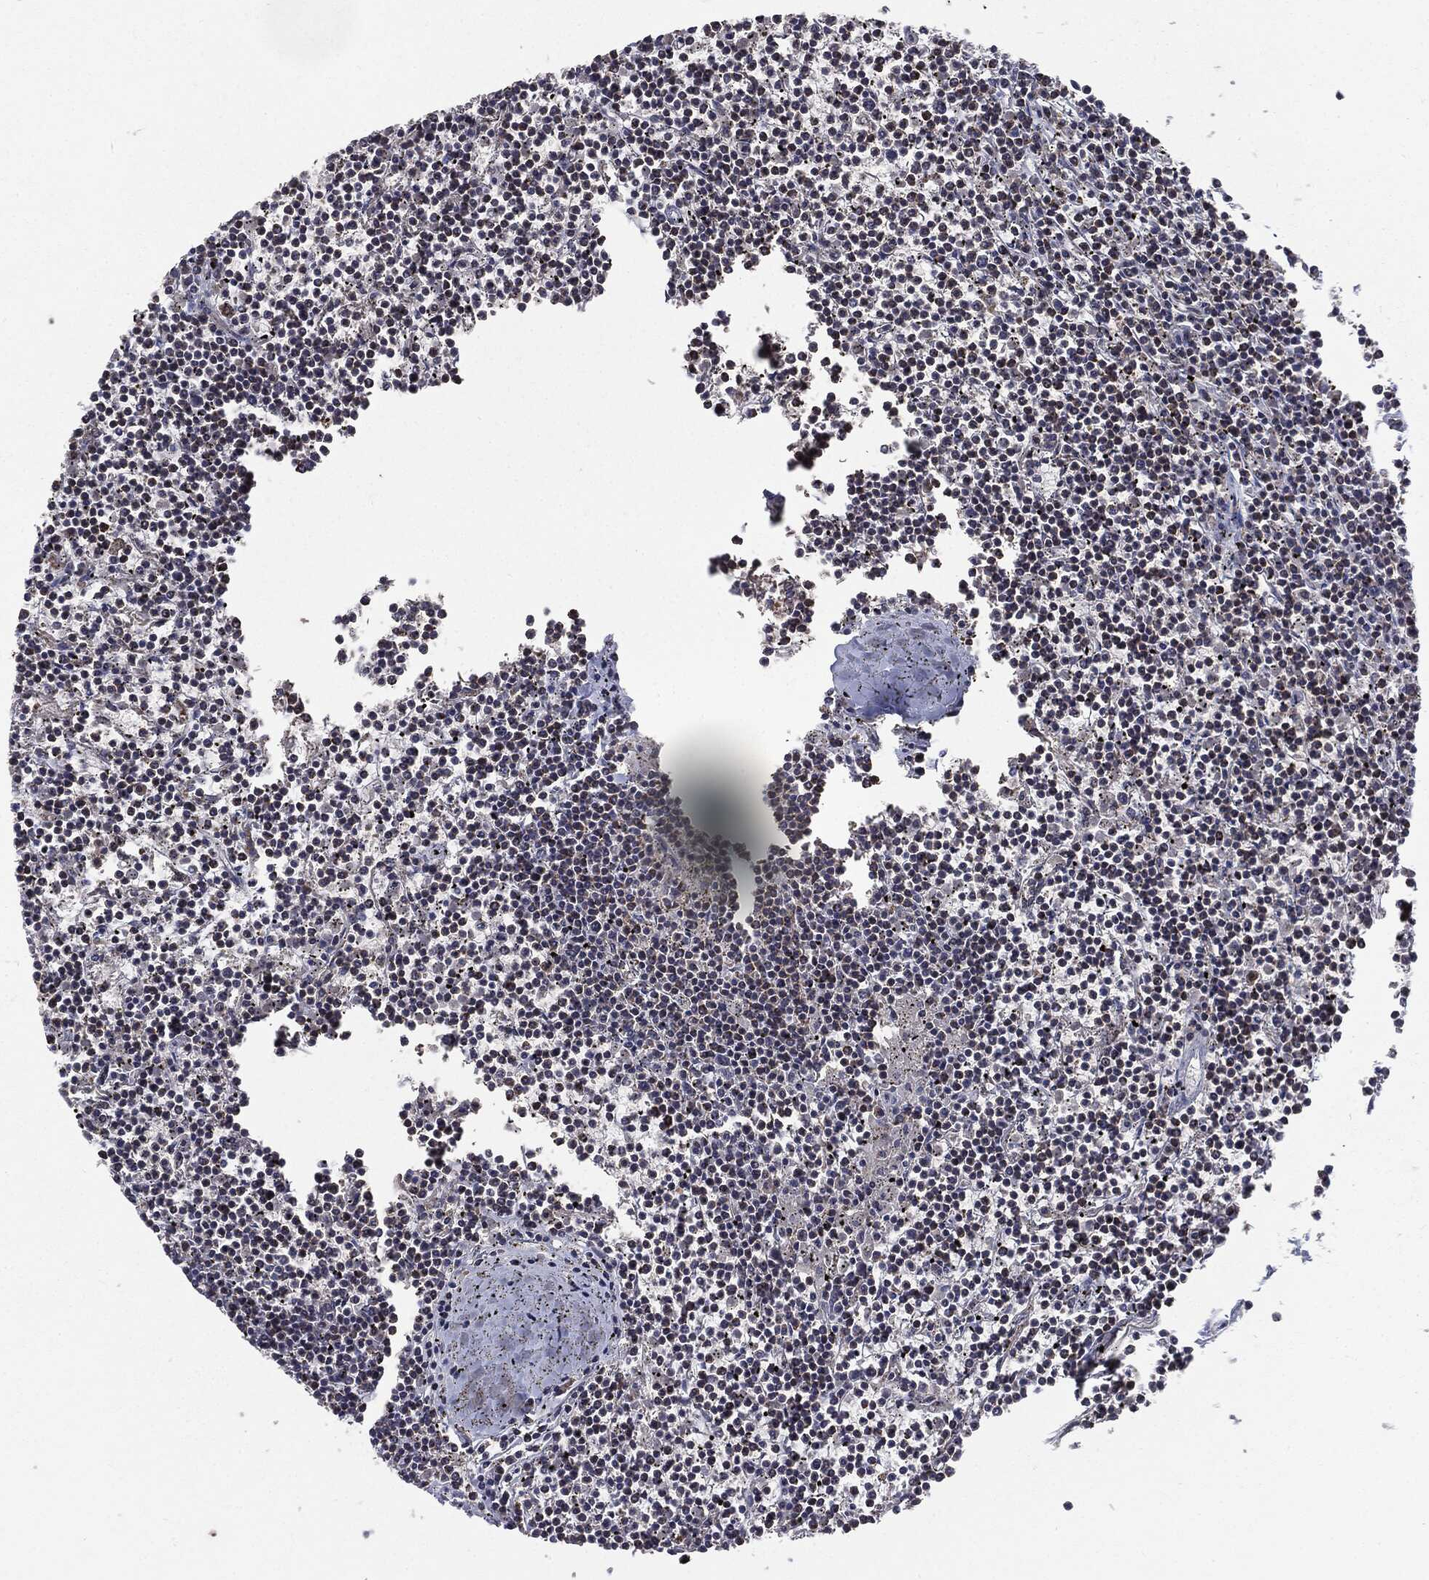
{"staining": {"intensity": "weak", "quantity": "<25%", "location": "nuclear"}, "tissue": "lymphoma", "cell_type": "Tumor cells", "image_type": "cancer", "snomed": [{"axis": "morphology", "description": "Malignant lymphoma, non-Hodgkin's type, Low grade"}, {"axis": "topography", "description": "Spleen"}], "caption": "A micrograph of human low-grade malignant lymphoma, non-Hodgkin's type is negative for staining in tumor cells.", "gene": "PTPA", "patient": {"sex": "female", "age": 19}}